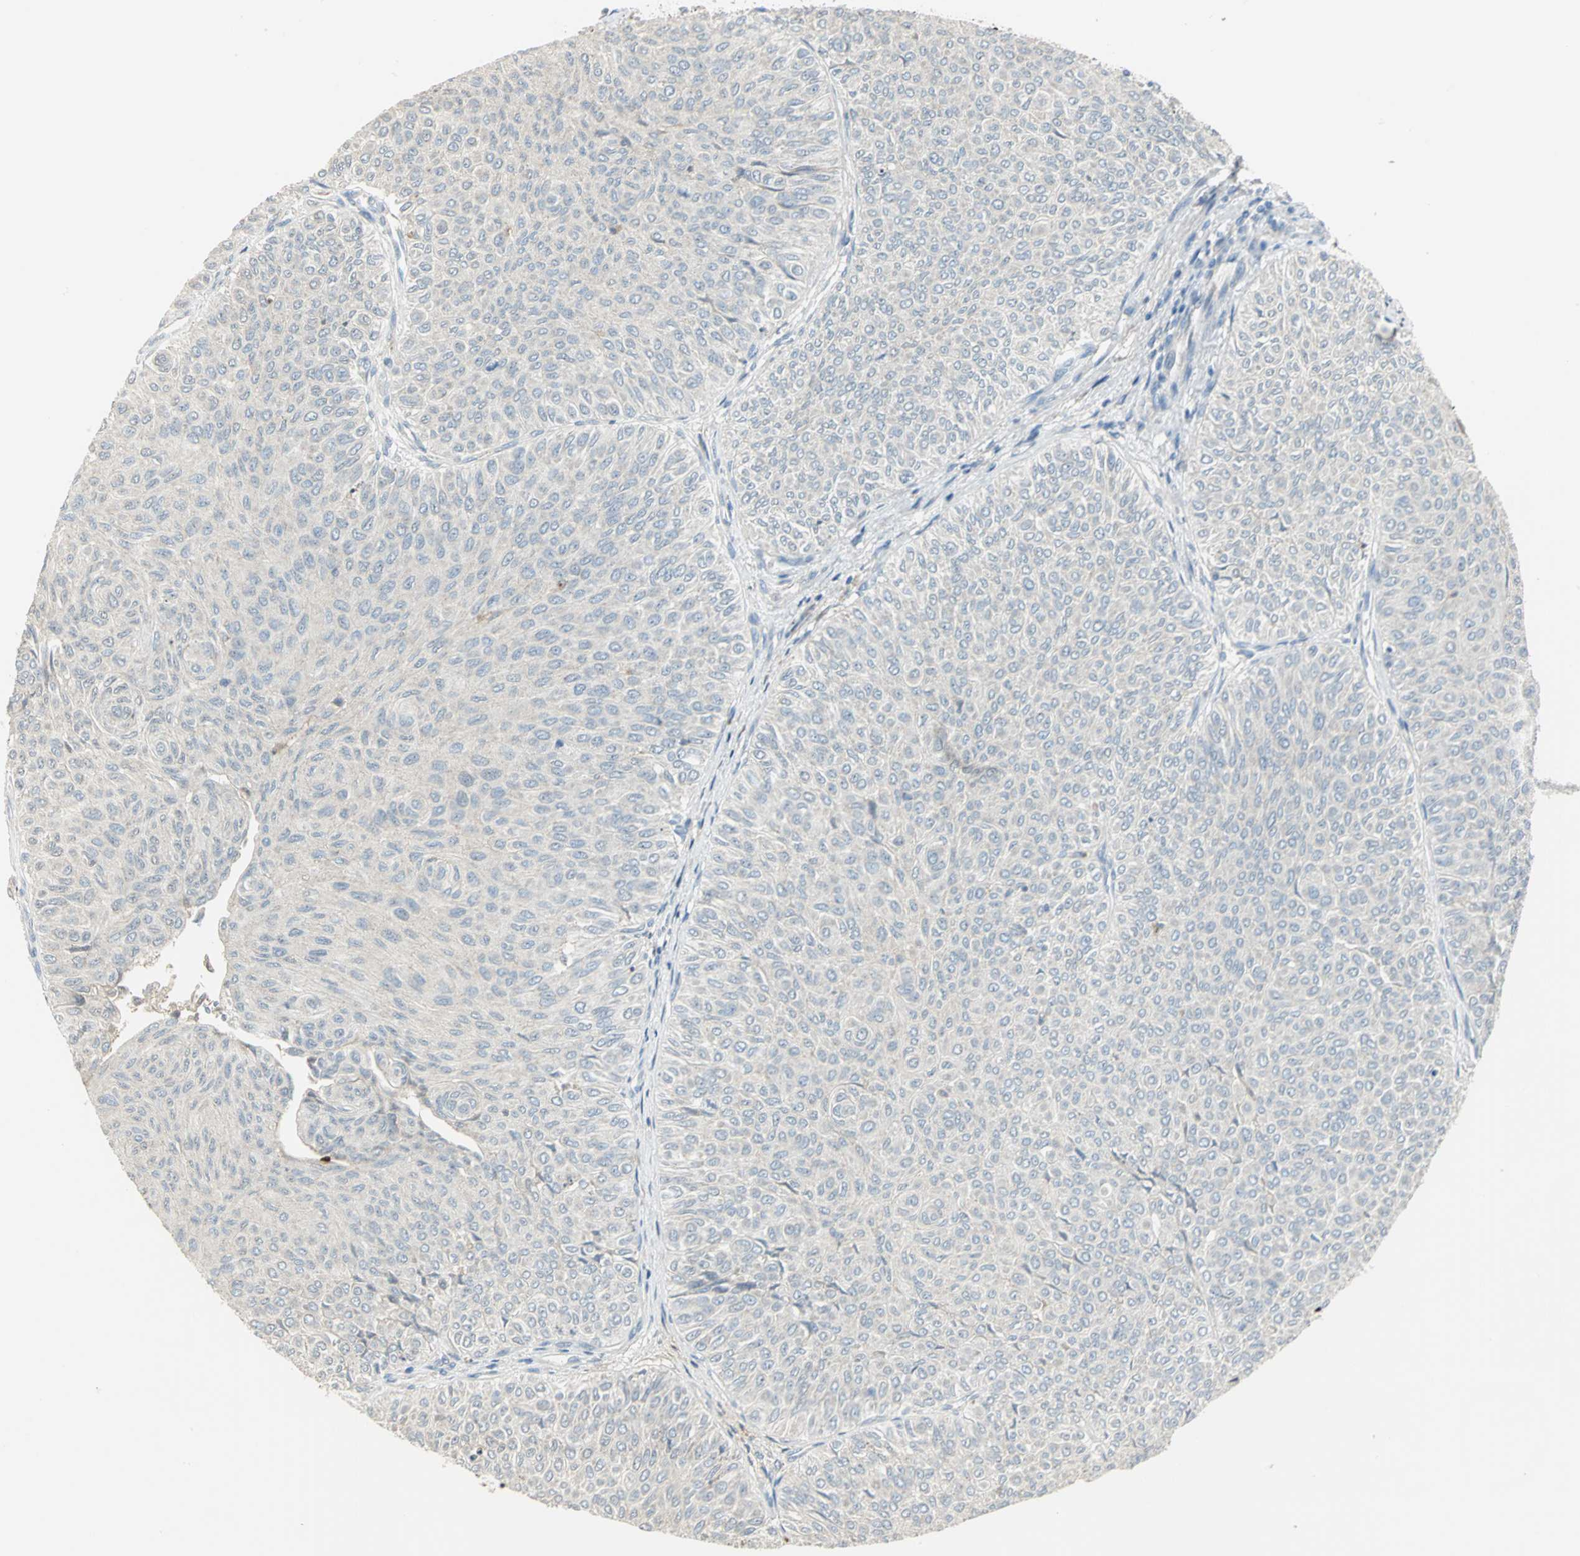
{"staining": {"intensity": "weak", "quantity": "25%-75%", "location": "cytoplasmic/membranous"}, "tissue": "urothelial cancer", "cell_type": "Tumor cells", "image_type": "cancer", "snomed": [{"axis": "morphology", "description": "Urothelial carcinoma, Low grade"}, {"axis": "topography", "description": "Urinary bladder"}], "caption": "Immunohistochemical staining of urothelial cancer exhibits low levels of weak cytoplasmic/membranous expression in about 25%-75% of tumor cells.", "gene": "PROC", "patient": {"sex": "male", "age": 78}}